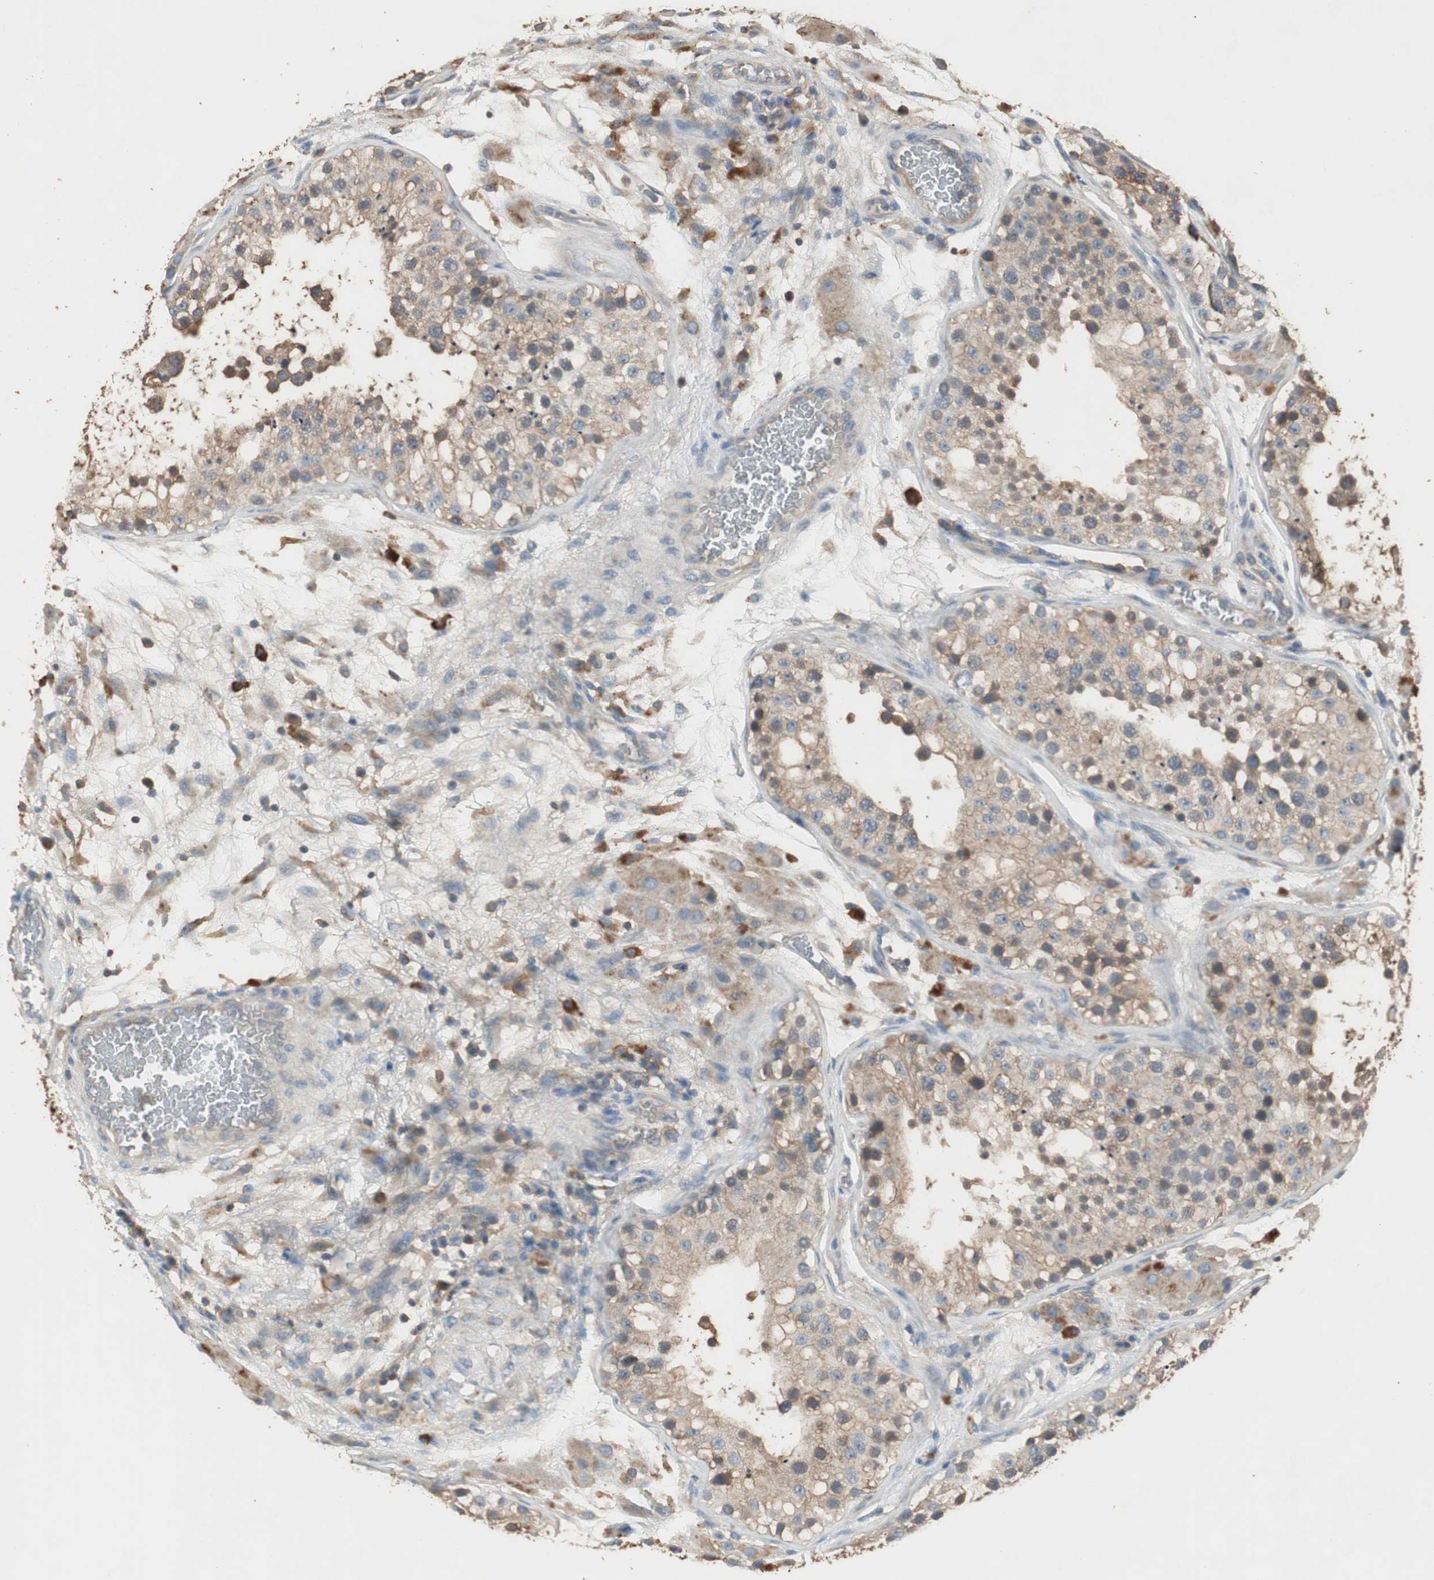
{"staining": {"intensity": "moderate", "quantity": ">75%", "location": "cytoplasmic/membranous"}, "tissue": "testis", "cell_type": "Cells in seminiferous ducts", "image_type": "normal", "snomed": [{"axis": "morphology", "description": "Normal tissue, NOS"}, {"axis": "topography", "description": "Testis"}], "caption": "Protein expression by immunohistochemistry demonstrates moderate cytoplasmic/membranous expression in about >75% of cells in seminiferous ducts in normal testis.", "gene": "TNFRSF14", "patient": {"sex": "male", "age": 26}}